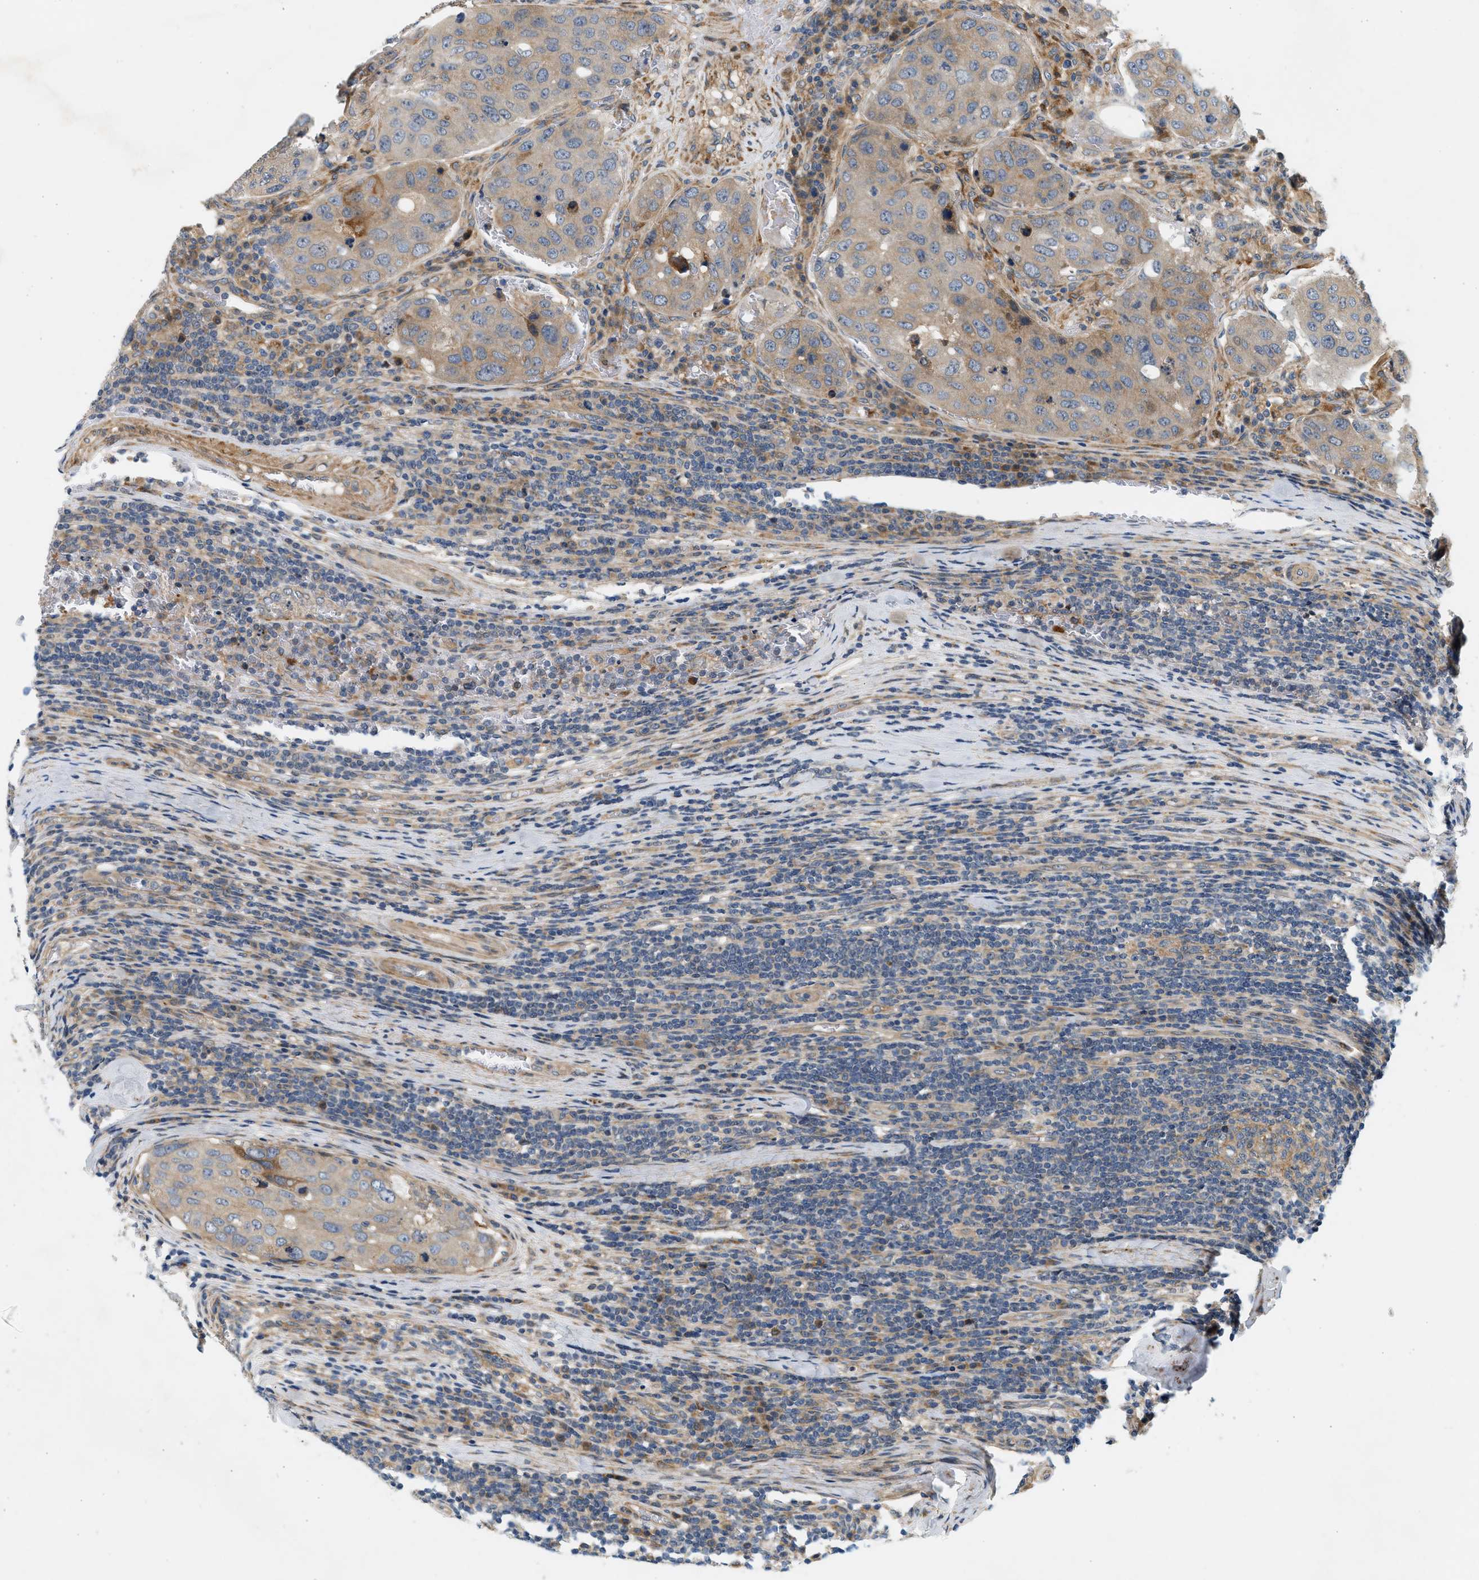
{"staining": {"intensity": "weak", "quantity": ">75%", "location": "cytoplasmic/membranous"}, "tissue": "urothelial cancer", "cell_type": "Tumor cells", "image_type": "cancer", "snomed": [{"axis": "morphology", "description": "Urothelial carcinoma, High grade"}, {"axis": "topography", "description": "Lymph node"}, {"axis": "topography", "description": "Urinary bladder"}], "caption": "Human urothelial cancer stained for a protein (brown) reveals weak cytoplasmic/membranous positive positivity in approximately >75% of tumor cells.", "gene": "KDELR2", "patient": {"sex": "male", "age": 51}}